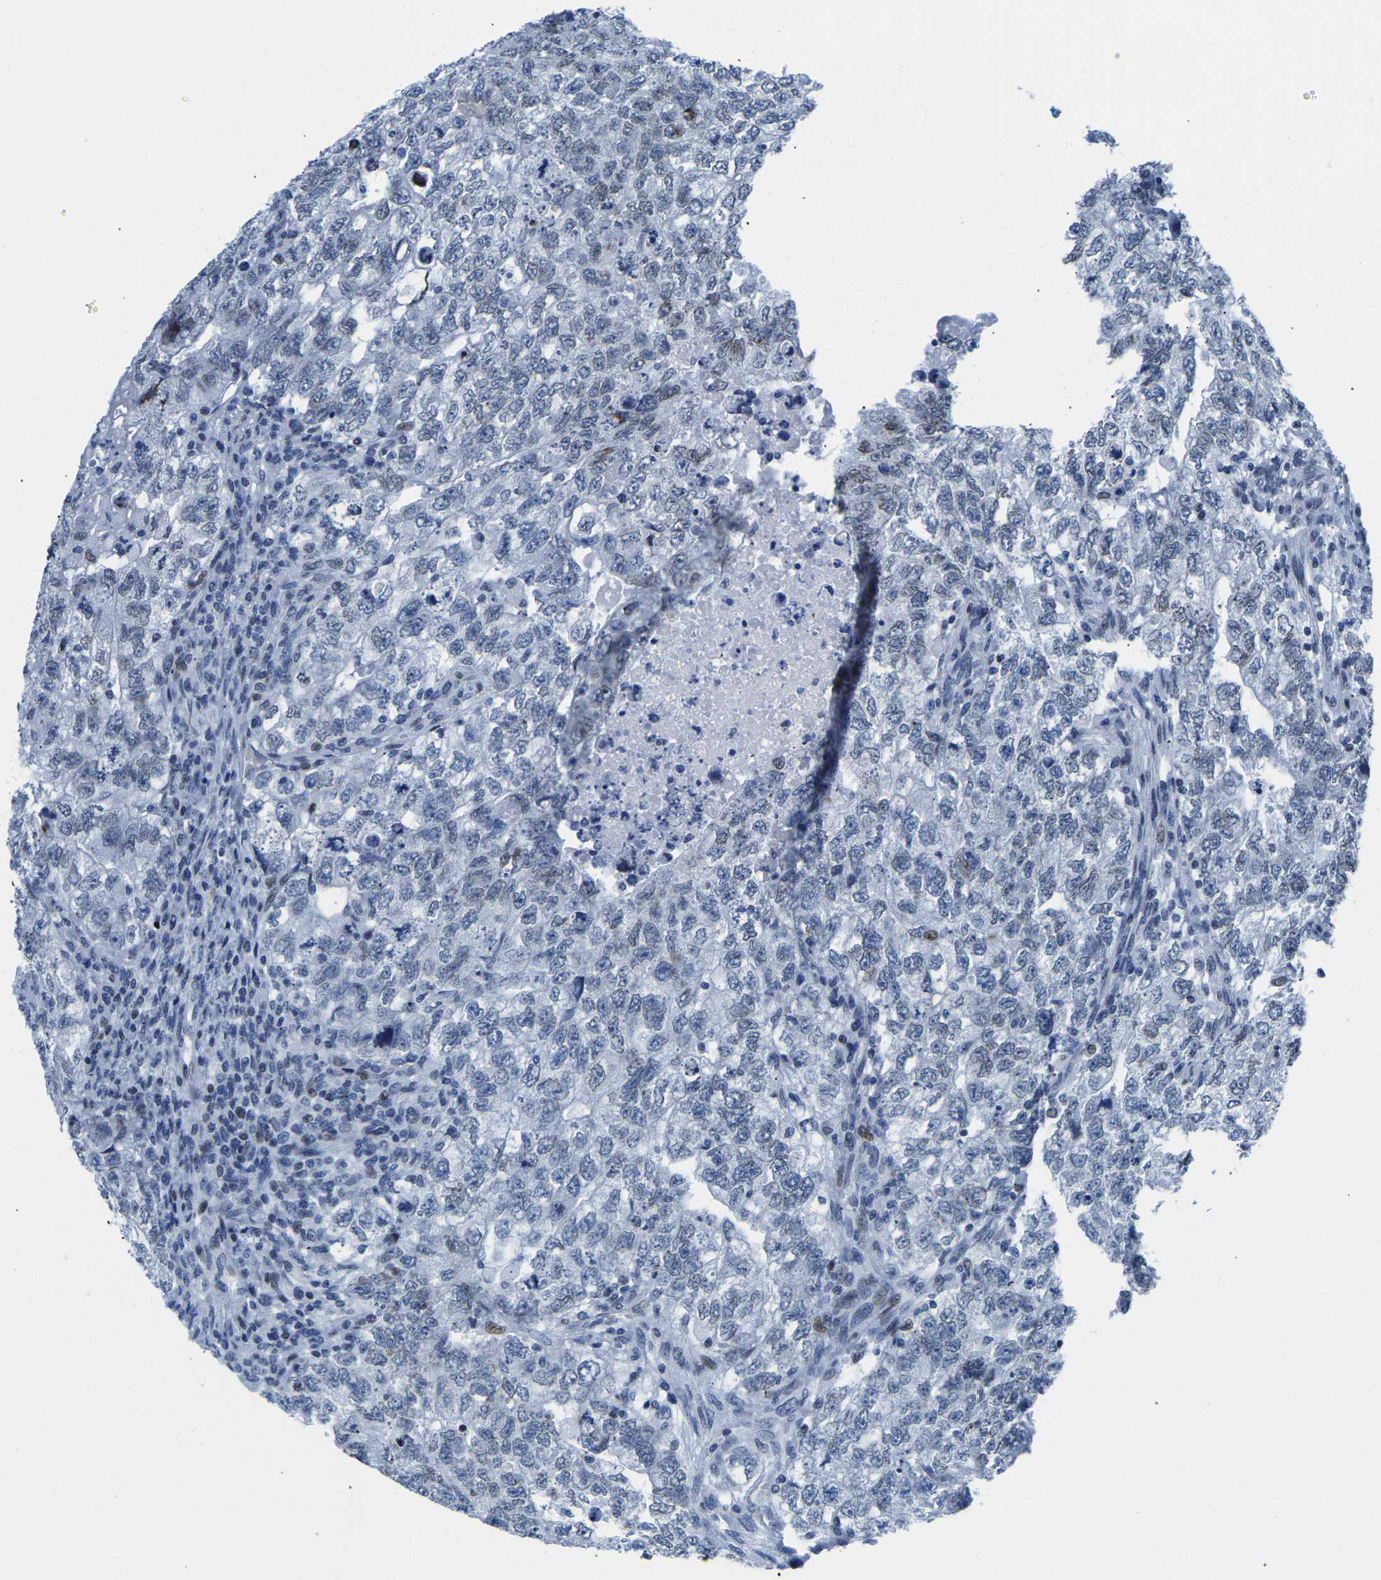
{"staining": {"intensity": "weak", "quantity": "<25%", "location": "nuclear"}, "tissue": "testis cancer", "cell_type": "Tumor cells", "image_type": "cancer", "snomed": [{"axis": "morphology", "description": "Carcinoma, Embryonal, NOS"}, {"axis": "topography", "description": "Testis"}], "caption": "High power microscopy photomicrograph of an IHC micrograph of testis embryonal carcinoma, revealing no significant expression in tumor cells. (DAB (3,3'-diaminobenzidine) IHC with hematoxylin counter stain).", "gene": "UPK3A", "patient": {"sex": "male", "age": 36}}